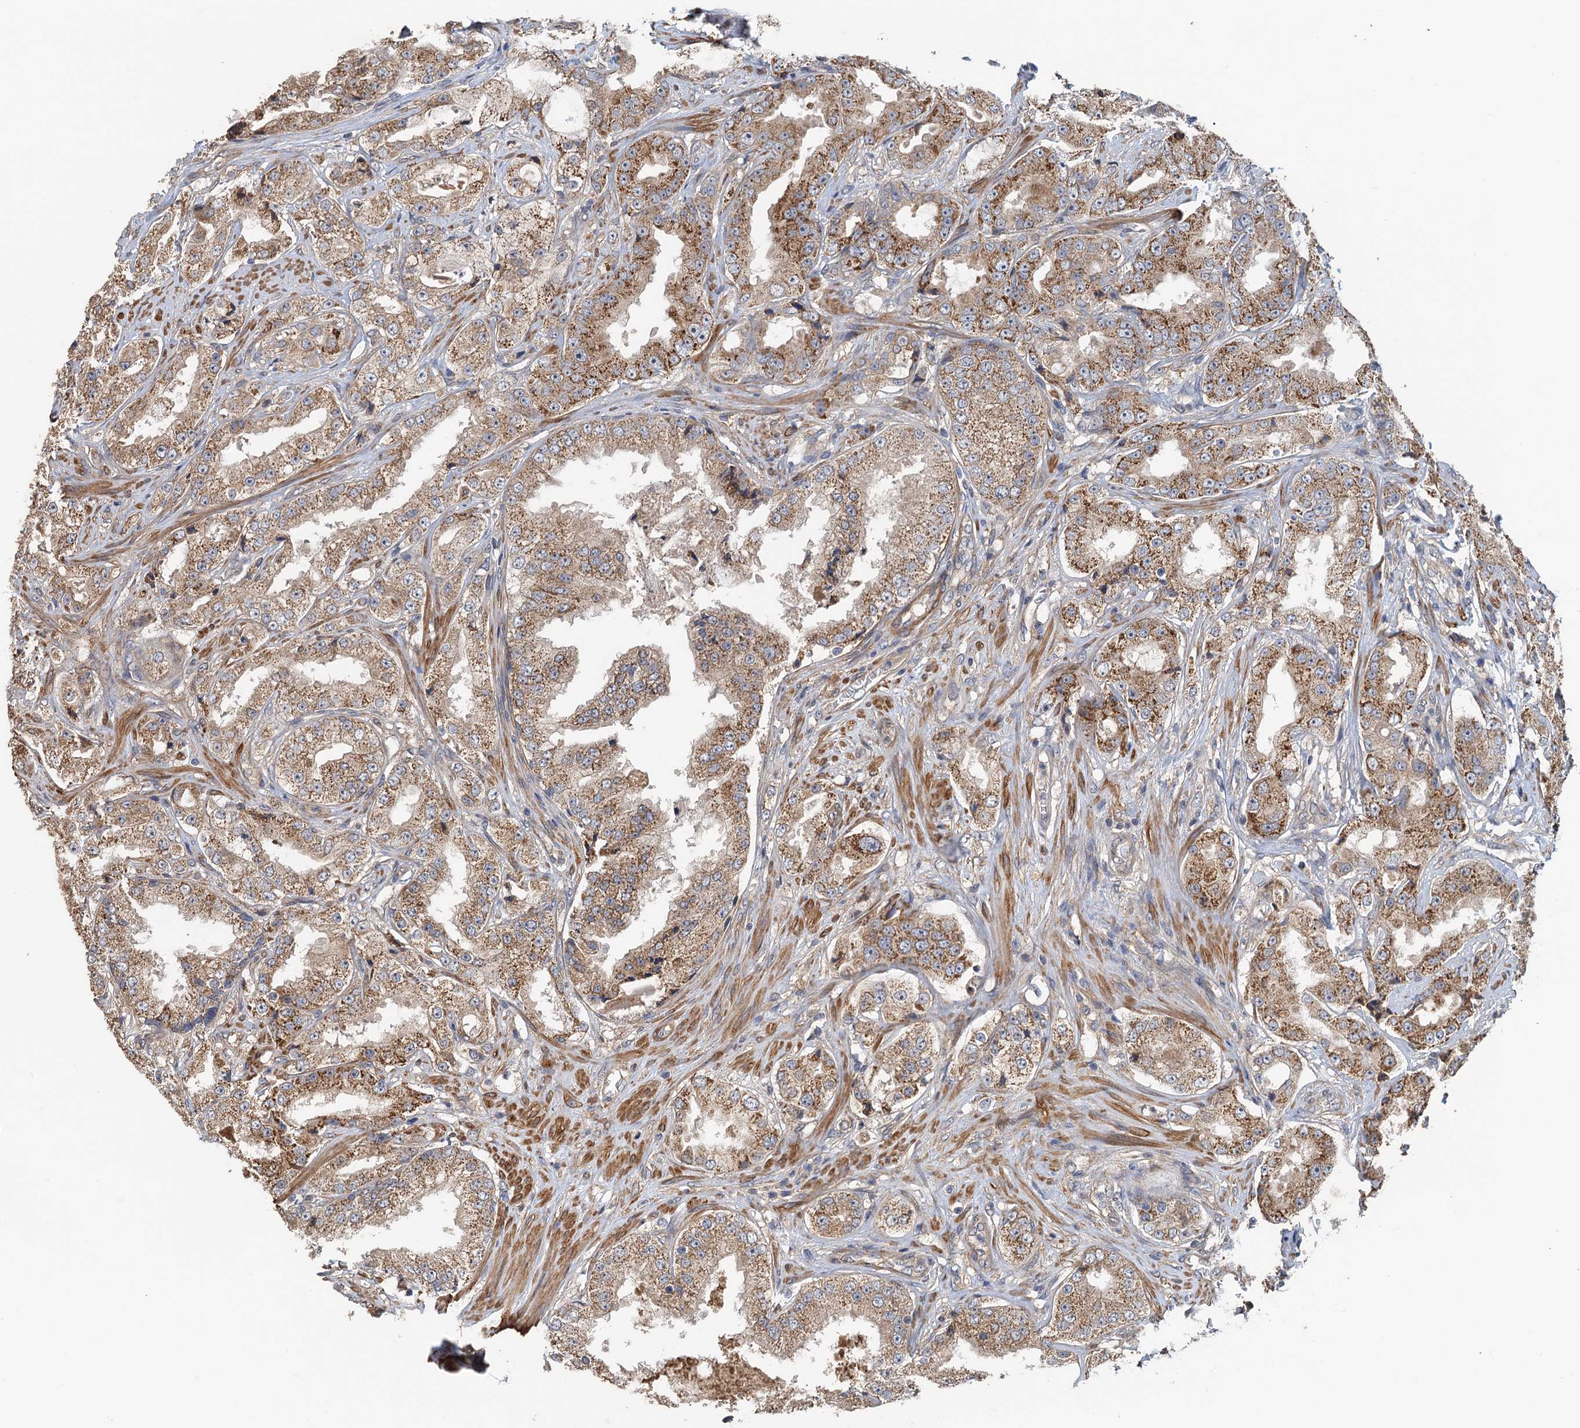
{"staining": {"intensity": "moderate", "quantity": ">75%", "location": "cytoplasmic/membranous"}, "tissue": "prostate cancer", "cell_type": "Tumor cells", "image_type": "cancer", "snomed": [{"axis": "morphology", "description": "Adenocarcinoma, High grade"}, {"axis": "topography", "description": "Prostate"}], "caption": "Immunohistochemical staining of prostate cancer (adenocarcinoma (high-grade)) demonstrates medium levels of moderate cytoplasmic/membranous protein expression in about >75% of tumor cells.", "gene": "MEAK7", "patient": {"sex": "male", "age": 73}}